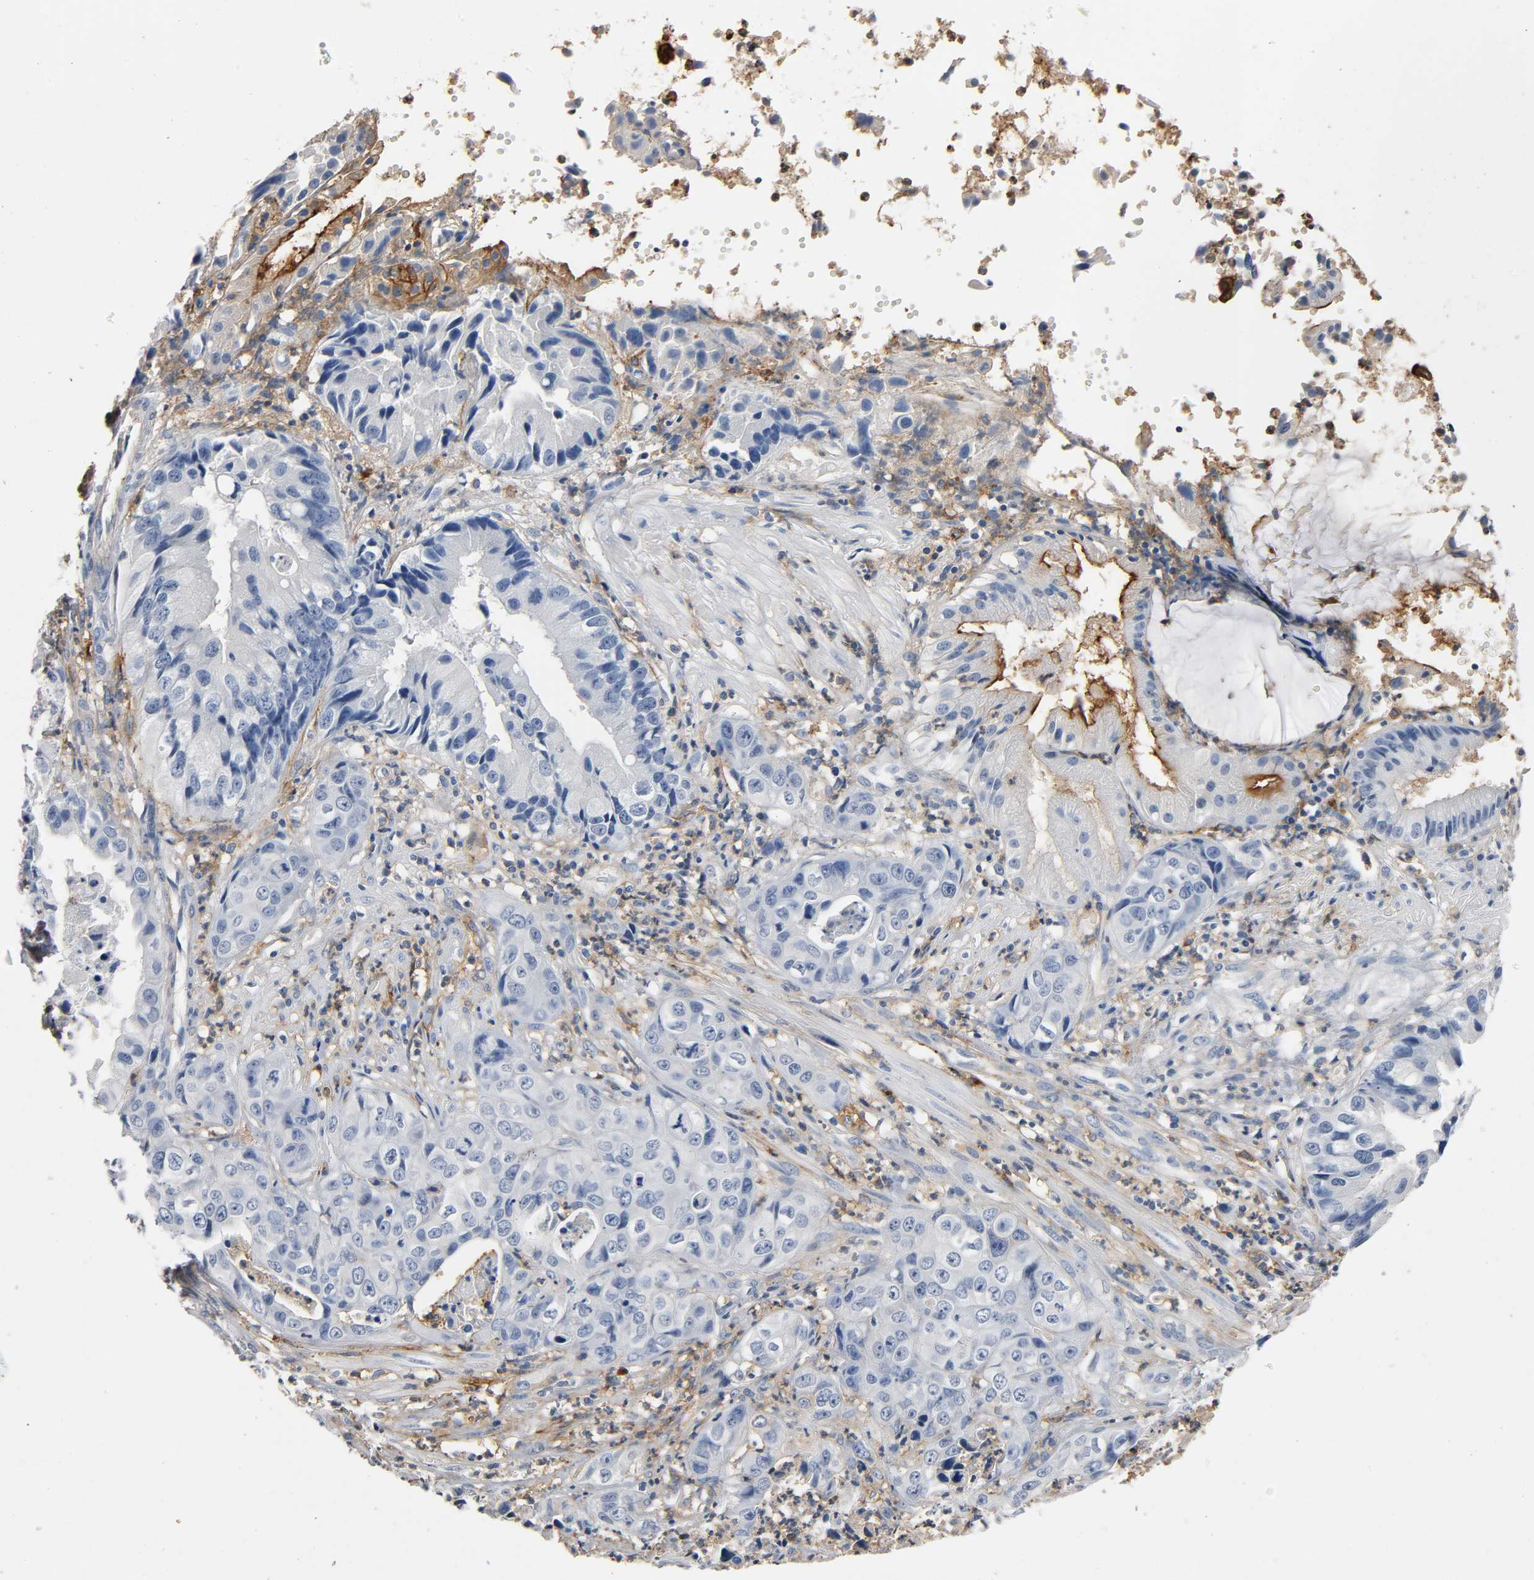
{"staining": {"intensity": "moderate", "quantity": "<25%", "location": "cytoplasmic/membranous"}, "tissue": "liver cancer", "cell_type": "Tumor cells", "image_type": "cancer", "snomed": [{"axis": "morphology", "description": "Cholangiocarcinoma"}, {"axis": "topography", "description": "Liver"}], "caption": "DAB (3,3'-diaminobenzidine) immunohistochemical staining of liver cancer (cholangiocarcinoma) displays moderate cytoplasmic/membranous protein staining in approximately <25% of tumor cells.", "gene": "ANPEP", "patient": {"sex": "female", "age": 61}}